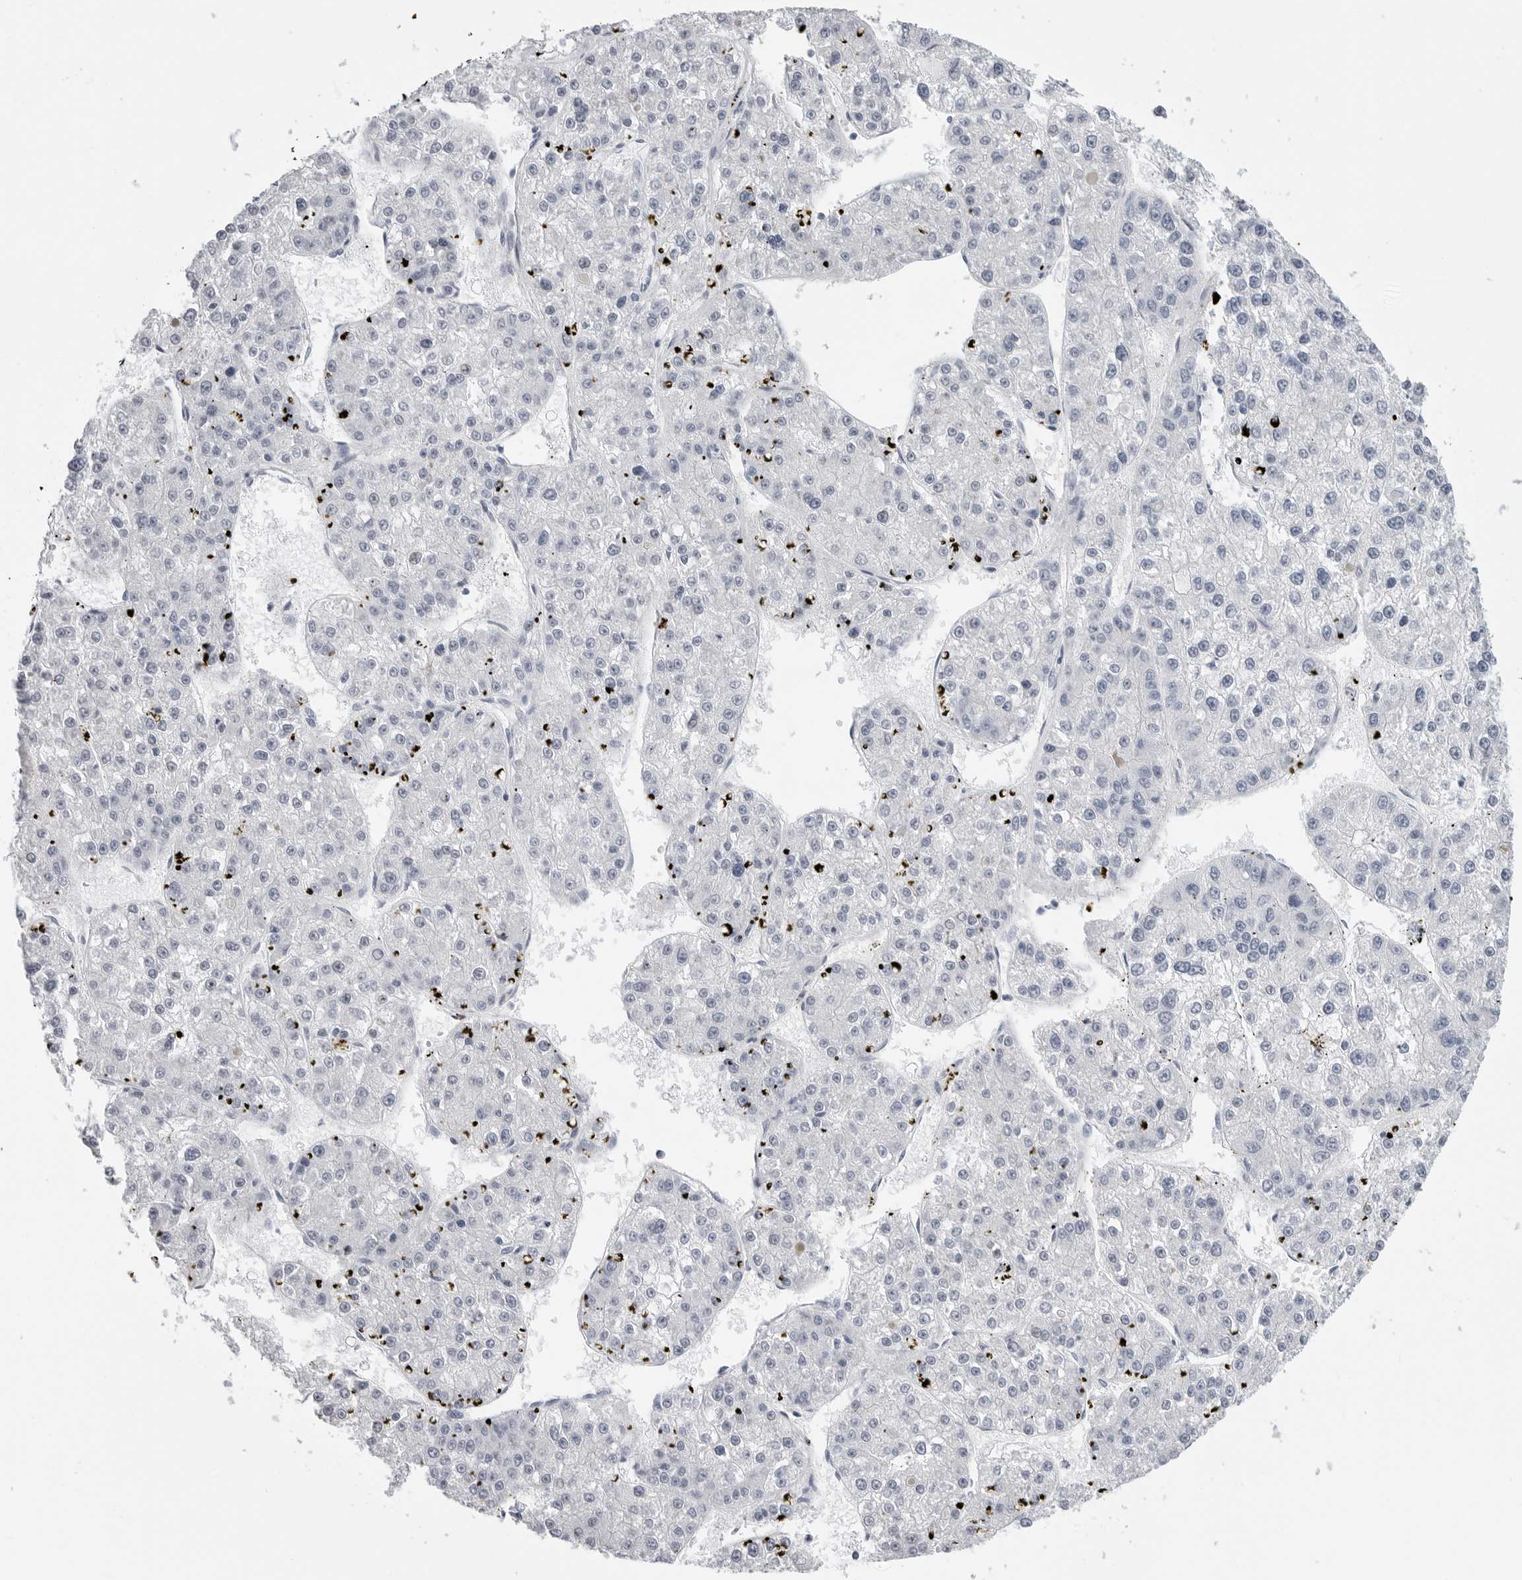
{"staining": {"intensity": "negative", "quantity": "none", "location": "none"}, "tissue": "liver cancer", "cell_type": "Tumor cells", "image_type": "cancer", "snomed": [{"axis": "morphology", "description": "Carcinoma, Hepatocellular, NOS"}, {"axis": "topography", "description": "Liver"}], "caption": "Immunohistochemical staining of human liver cancer (hepatocellular carcinoma) displays no significant positivity in tumor cells. (DAB immunohistochemistry with hematoxylin counter stain).", "gene": "PGA3", "patient": {"sex": "female", "age": 73}}